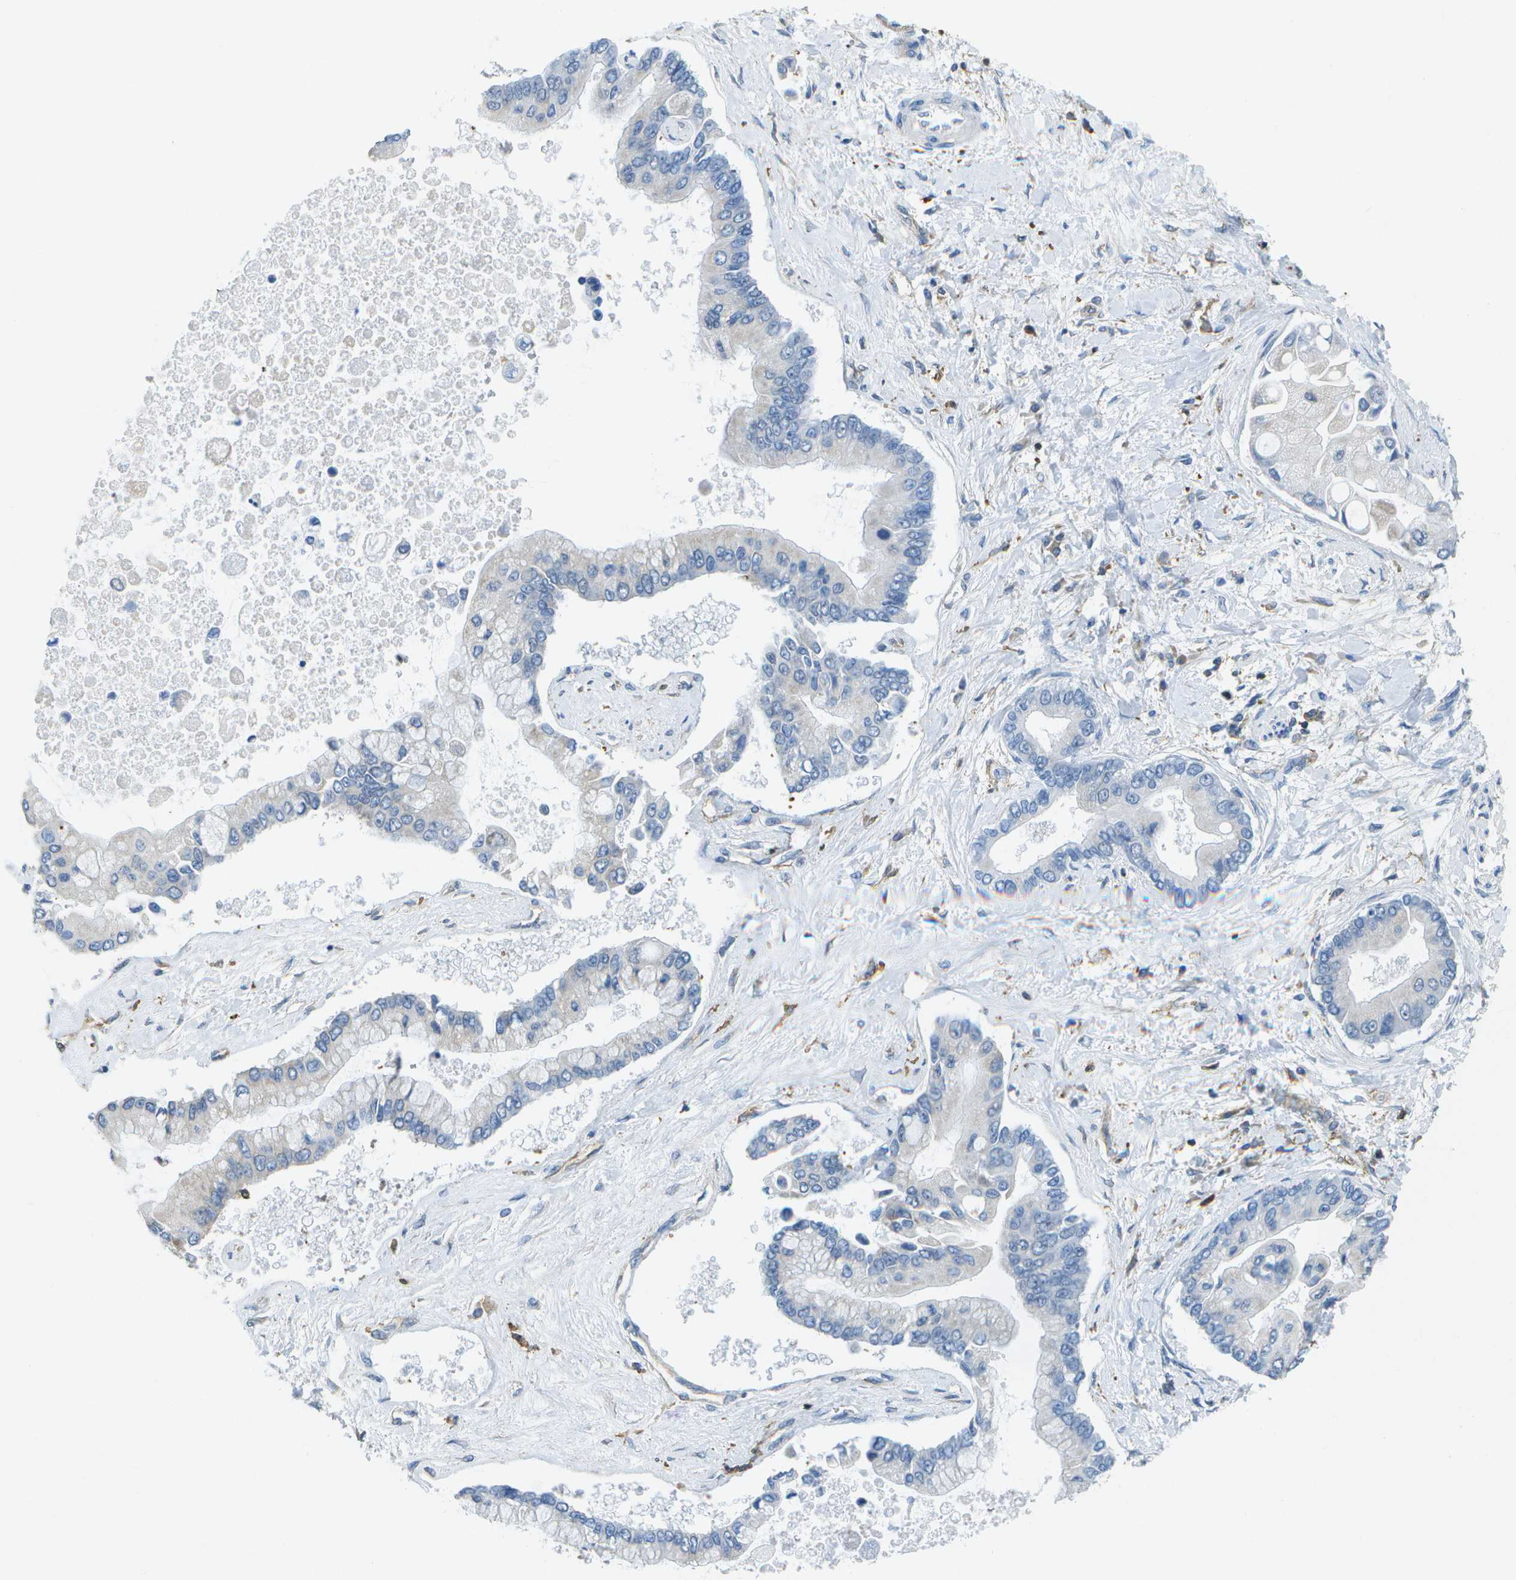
{"staining": {"intensity": "negative", "quantity": "none", "location": "none"}, "tissue": "liver cancer", "cell_type": "Tumor cells", "image_type": "cancer", "snomed": [{"axis": "morphology", "description": "Cholangiocarcinoma"}, {"axis": "topography", "description": "Liver"}], "caption": "There is no significant positivity in tumor cells of liver cancer (cholangiocarcinoma).", "gene": "RCSD1", "patient": {"sex": "male", "age": 50}}